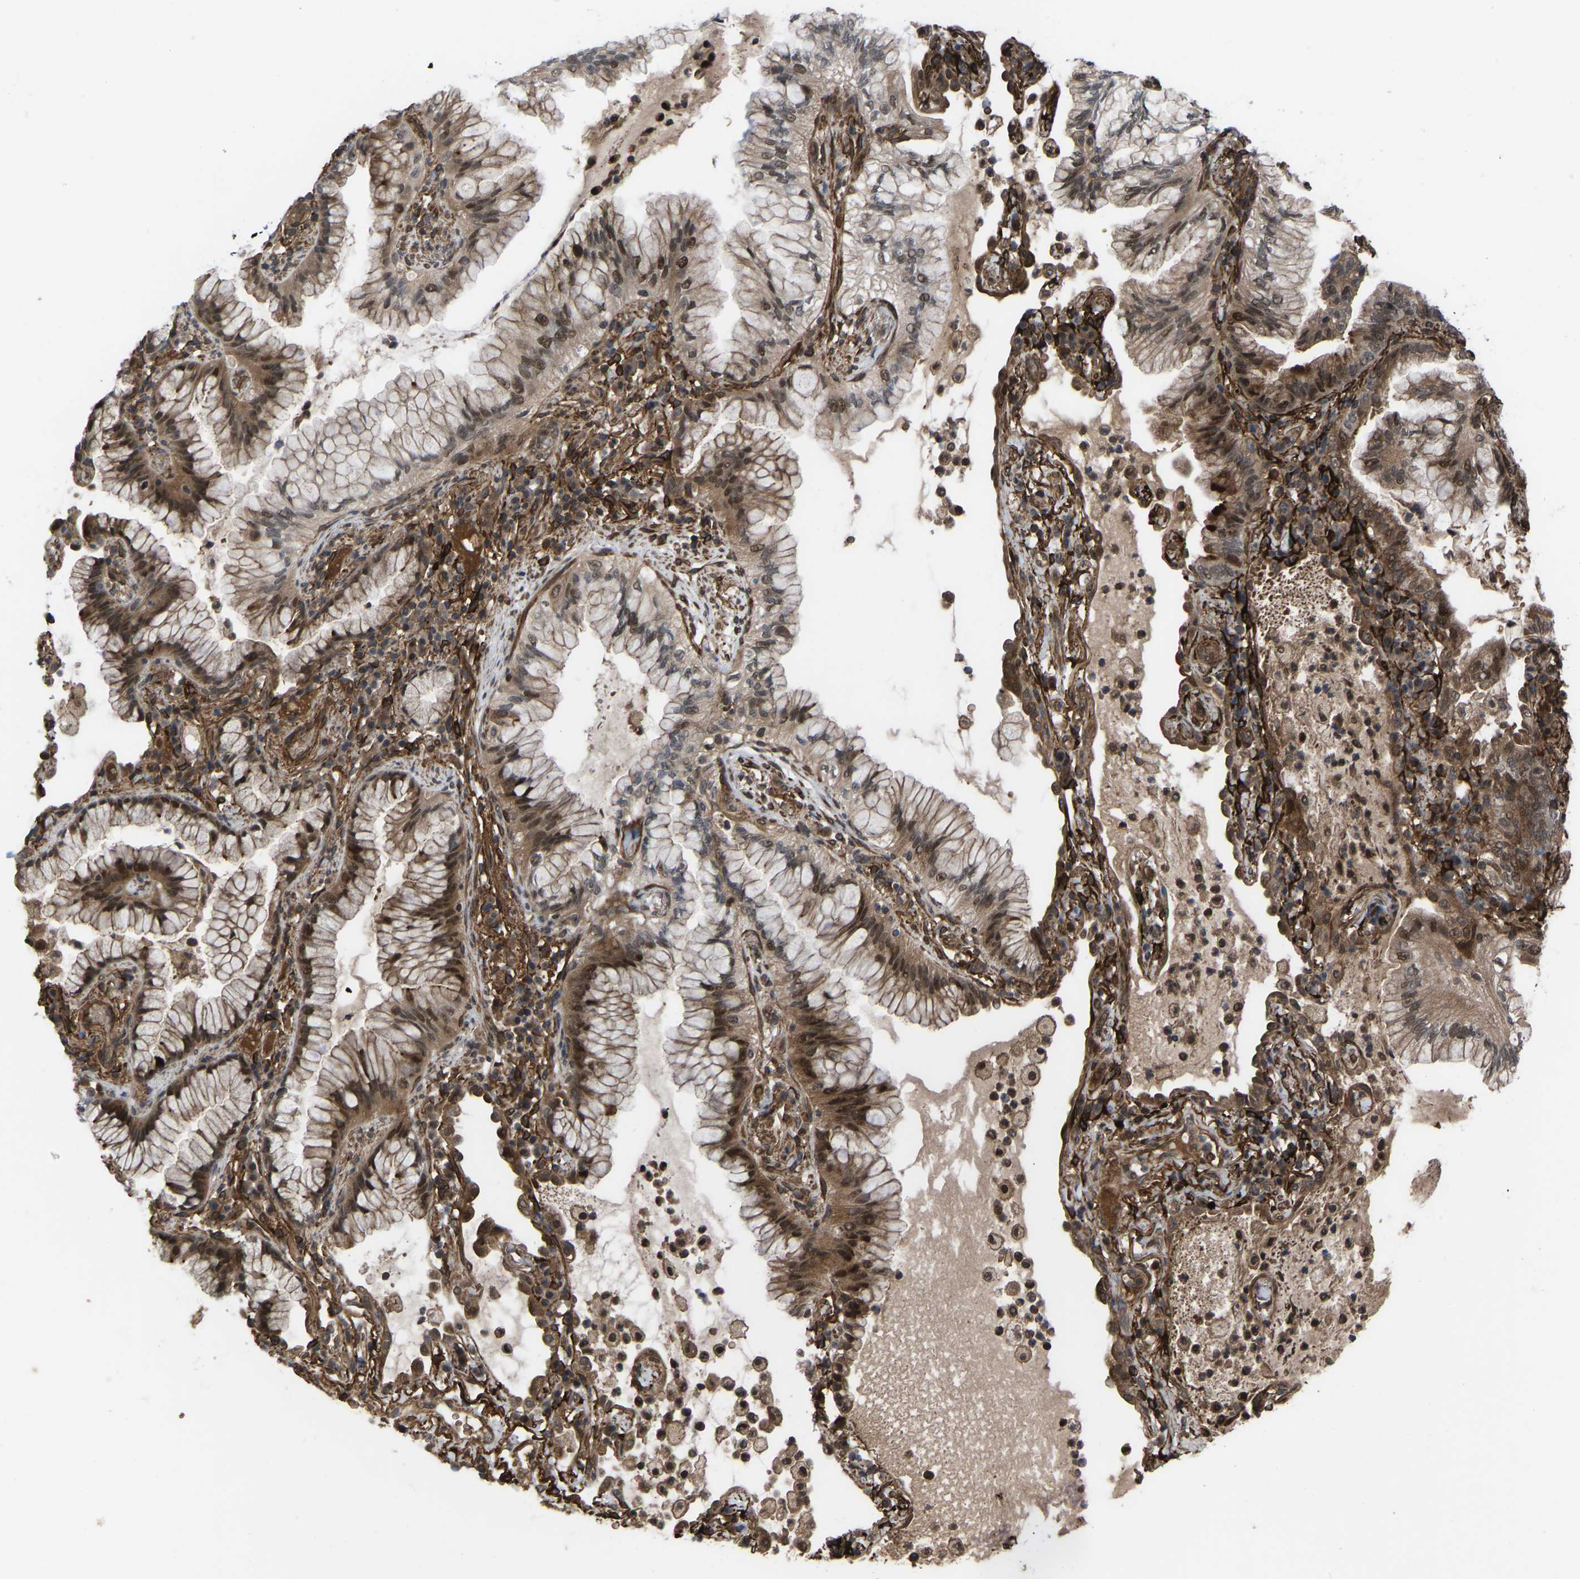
{"staining": {"intensity": "moderate", "quantity": ">75%", "location": "cytoplasmic/membranous,nuclear"}, "tissue": "lung cancer", "cell_type": "Tumor cells", "image_type": "cancer", "snomed": [{"axis": "morphology", "description": "Adenocarcinoma, NOS"}, {"axis": "topography", "description": "Lung"}], "caption": "A medium amount of moderate cytoplasmic/membranous and nuclear staining is present in about >75% of tumor cells in adenocarcinoma (lung) tissue. (DAB (3,3'-diaminobenzidine) IHC, brown staining for protein, blue staining for nuclei).", "gene": "CYP7B1", "patient": {"sex": "female", "age": 70}}